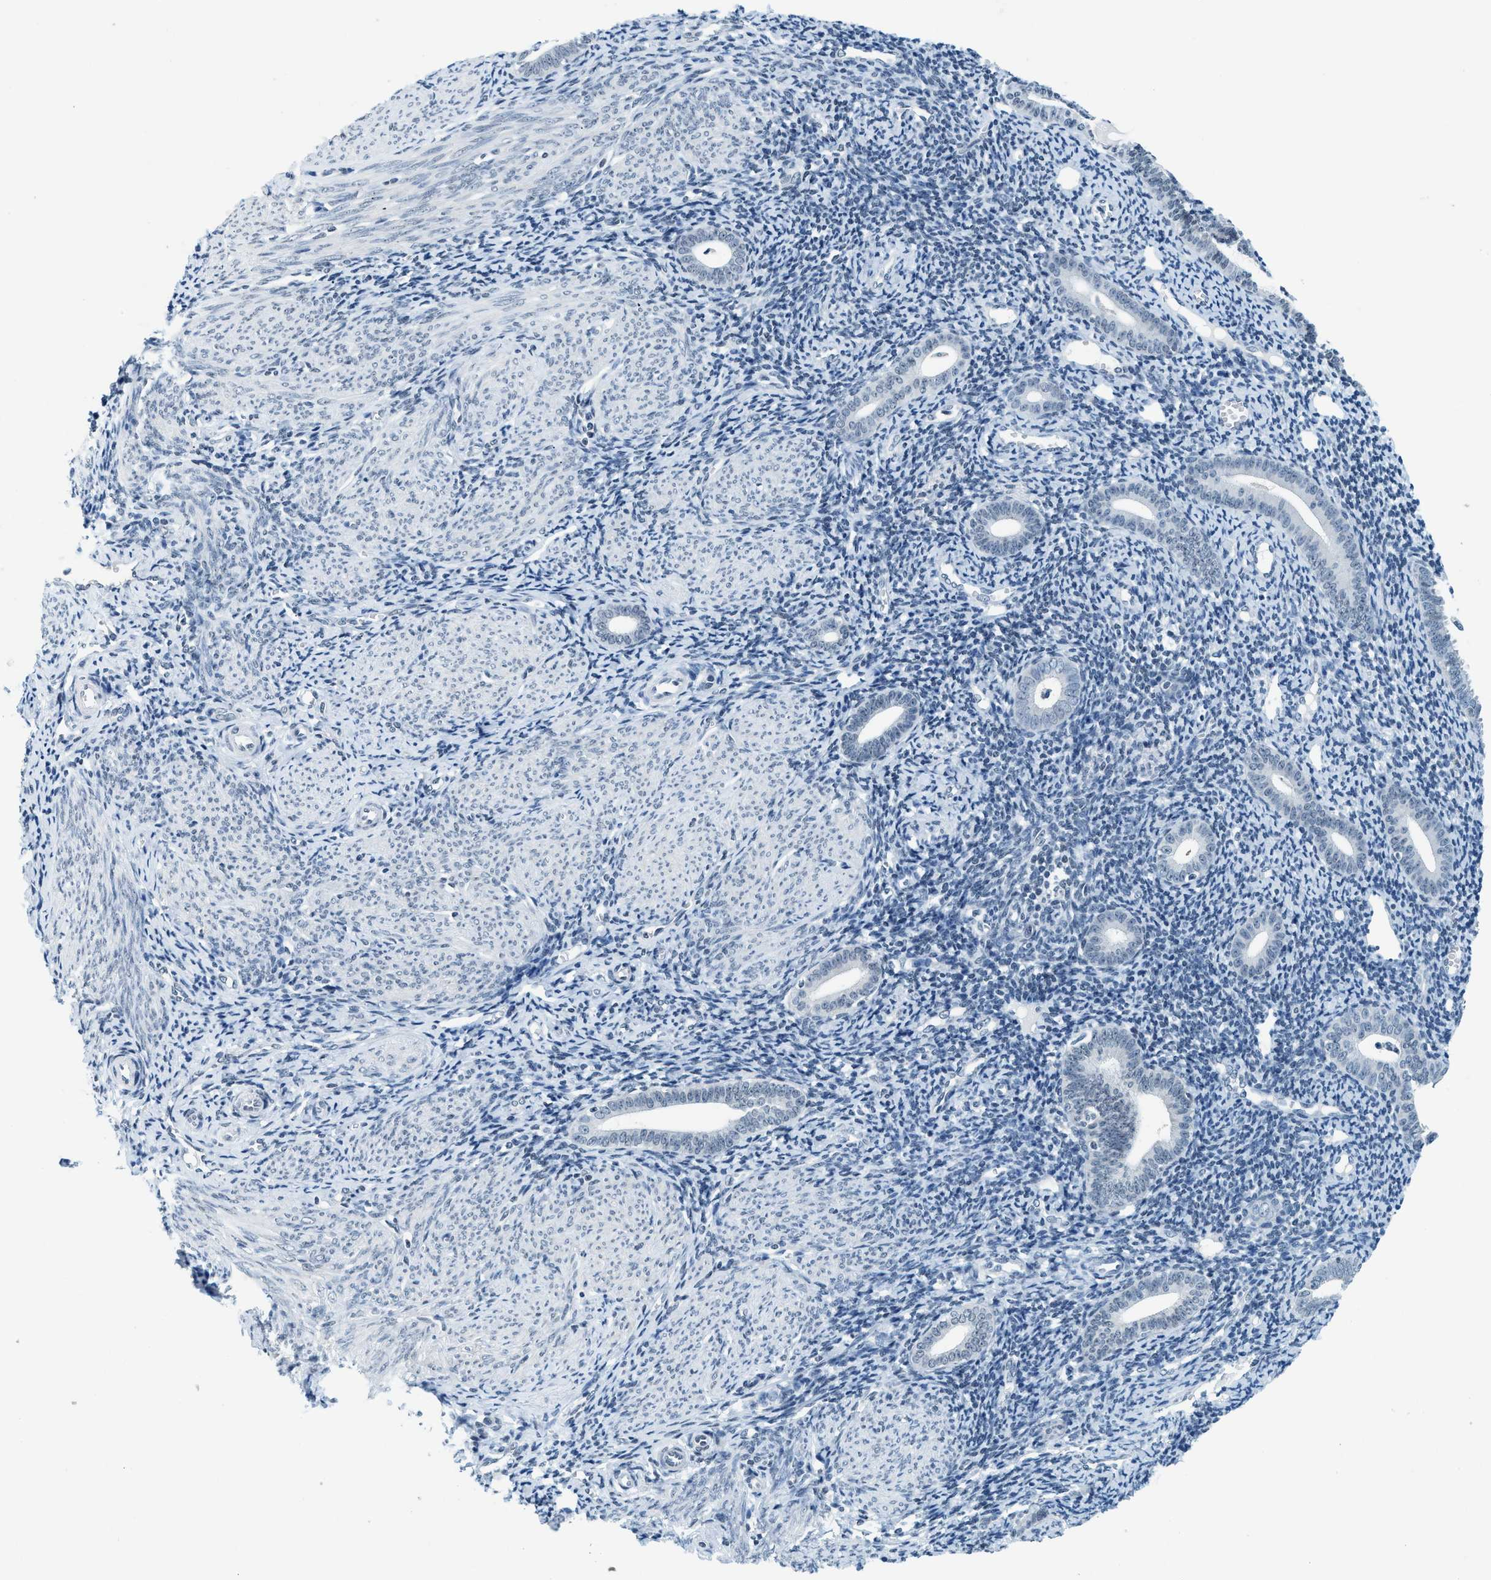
{"staining": {"intensity": "negative", "quantity": "none", "location": "none"}, "tissue": "endometrium", "cell_type": "Cells in endometrial stroma", "image_type": "normal", "snomed": [{"axis": "morphology", "description": "Normal tissue, NOS"}, {"axis": "topography", "description": "Endometrium"}], "caption": "Human endometrium stained for a protein using immunohistochemistry (IHC) demonstrates no staining in cells in endometrial stroma.", "gene": "UVRAG", "patient": {"sex": "female", "age": 50}}